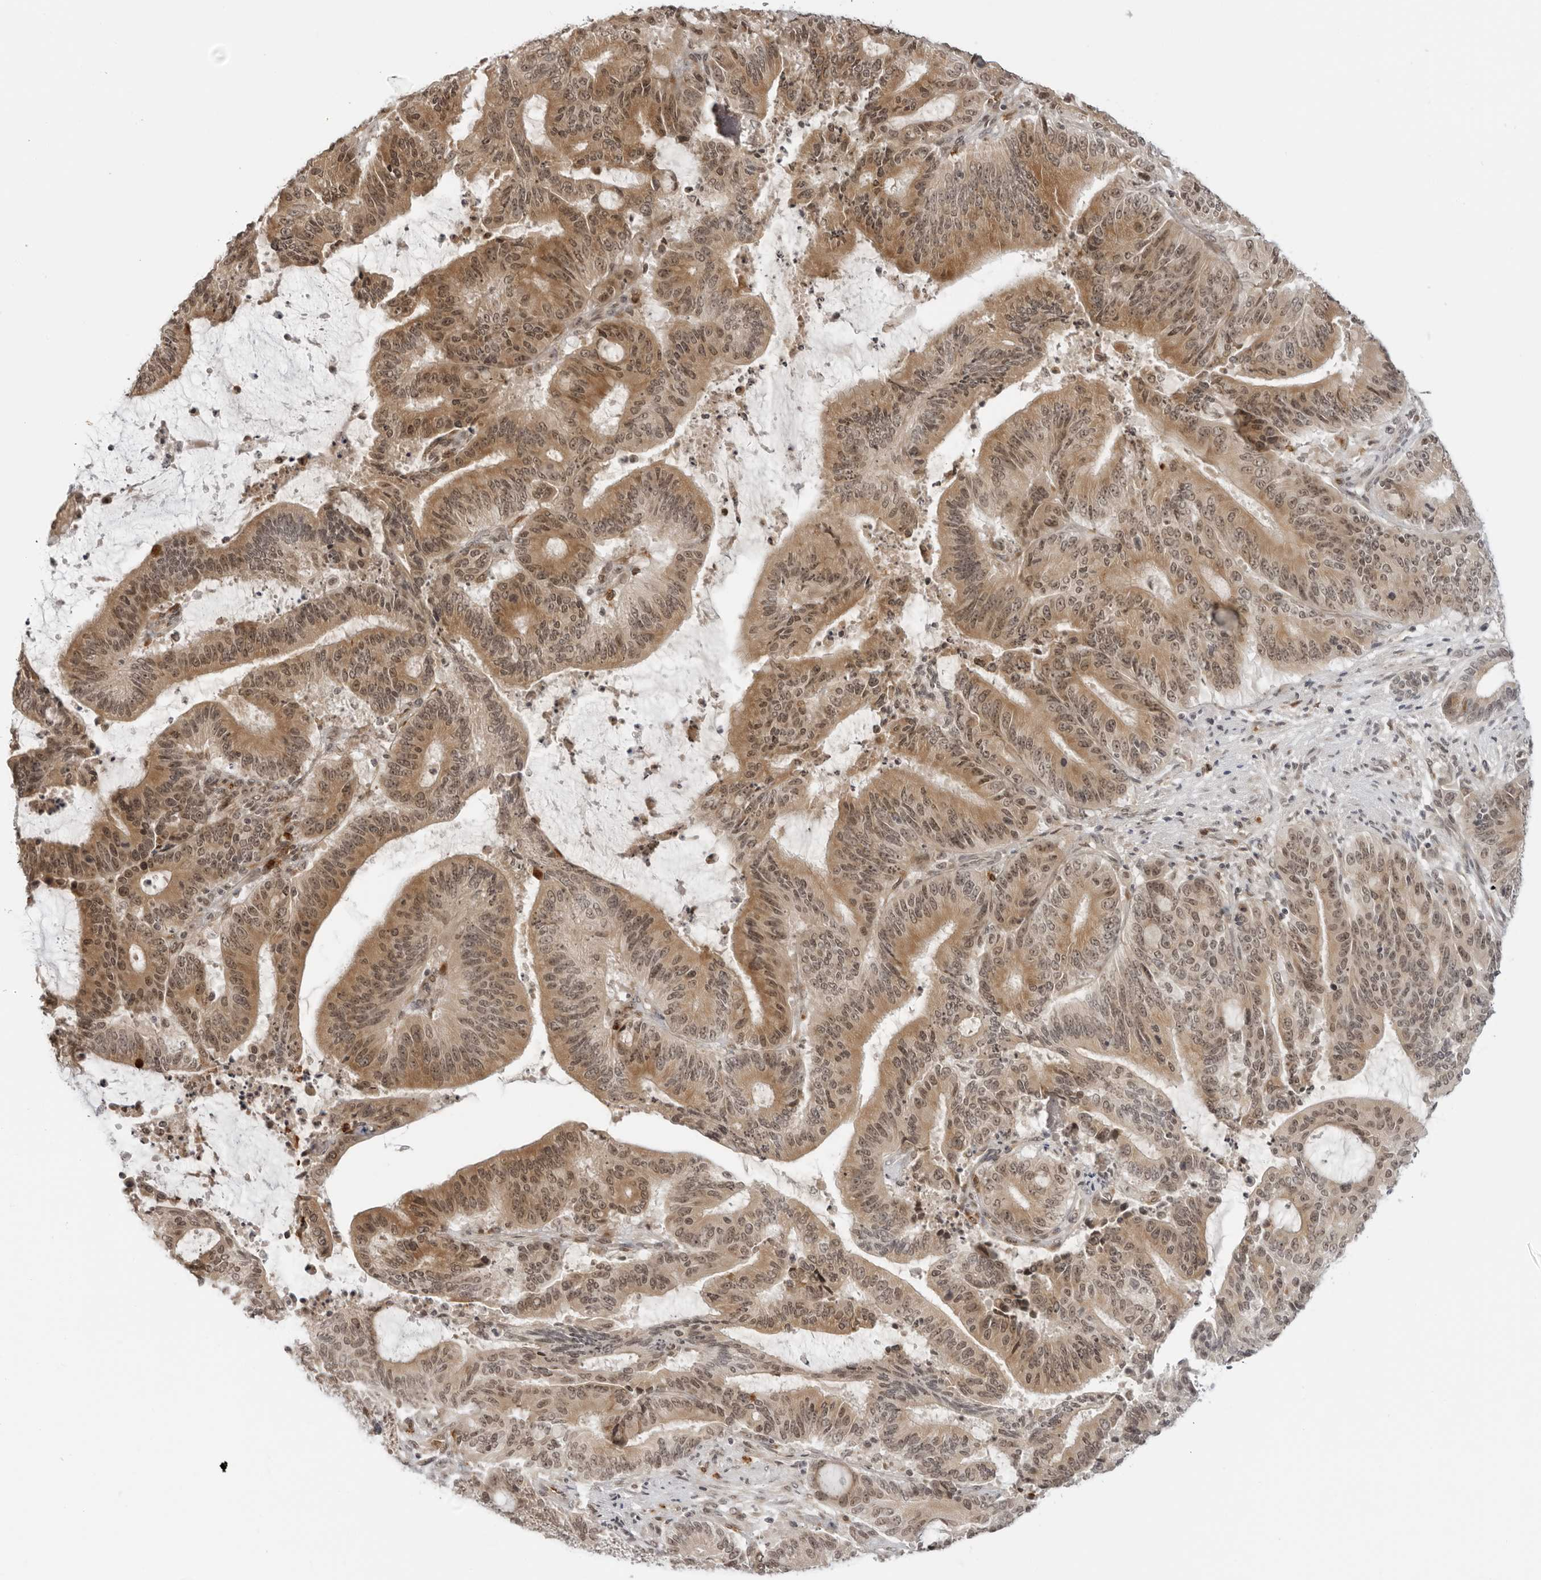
{"staining": {"intensity": "moderate", "quantity": ">75%", "location": "cytoplasmic/membranous,nuclear"}, "tissue": "liver cancer", "cell_type": "Tumor cells", "image_type": "cancer", "snomed": [{"axis": "morphology", "description": "Normal tissue, NOS"}, {"axis": "morphology", "description": "Cholangiocarcinoma"}, {"axis": "topography", "description": "Liver"}, {"axis": "topography", "description": "Peripheral nerve tissue"}], "caption": "Immunohistochemistry (IHC) image of human liver cancer stained for a protein (brown), which shows medium levels of moderate cytoplasmic/membranous and nuclear staining in approximately >75% of tumor cells.", "gene": "SUGCT", "patient": {"sex": "female", "age": 73}}